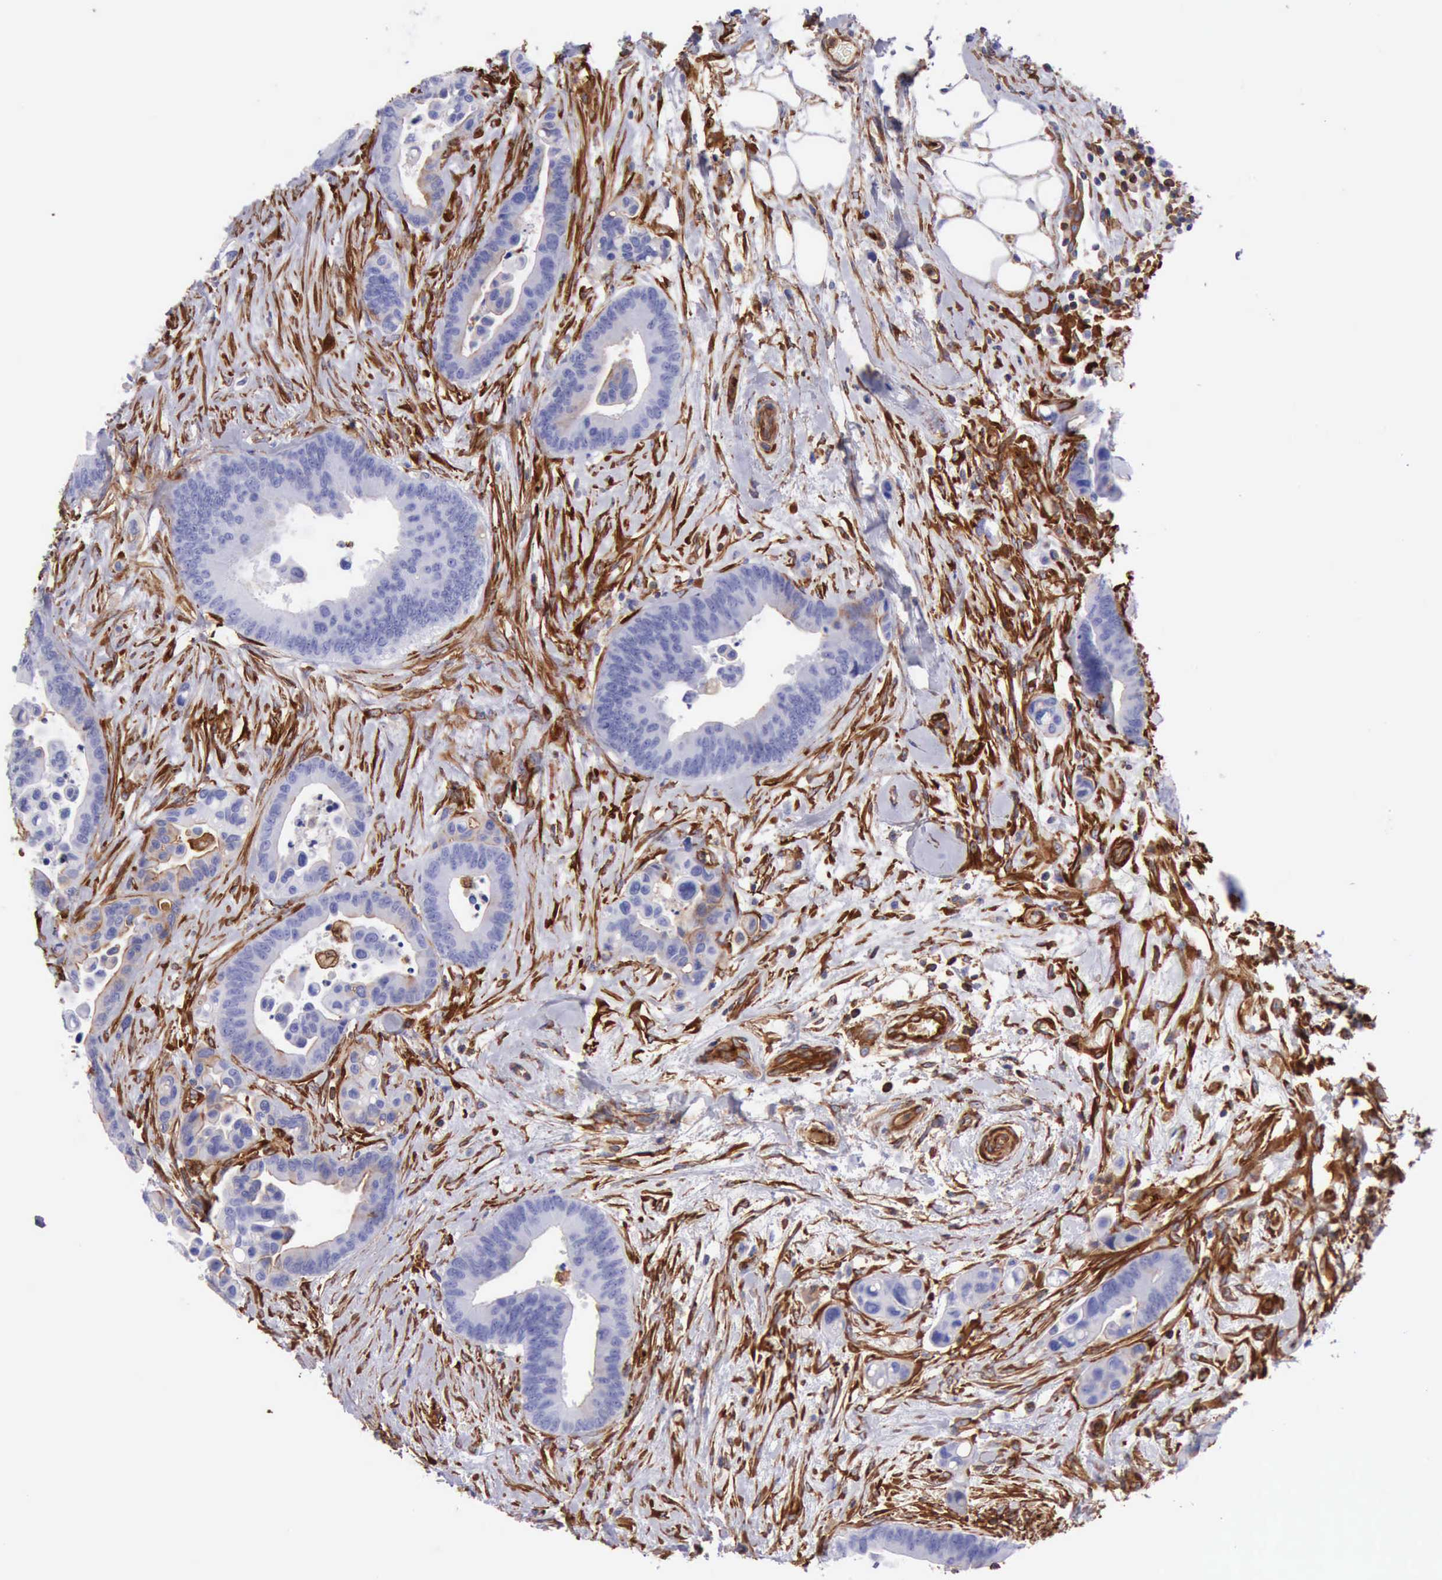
{"staining": {"intensity": "negative", "quantity": "none", "location": "none"}, "tissue": "colorectal cancer", "cell_type": "Tumor cells", "image_type": "cancer", "snomed": [{"axis": "morphology", "description": "Adenocarcinoma, NOS"}, {"axis": "topography", "description": "Colon"}], "caption": "A high-resolution photomicrograph shows immunohistochemistry staining of colorectal cancer, which demonstrates no significant positivity in tumor cells. Nuclei are stained in blue.", "gene": "FLNA", "patient": {"sex": "male", "age": 82}}